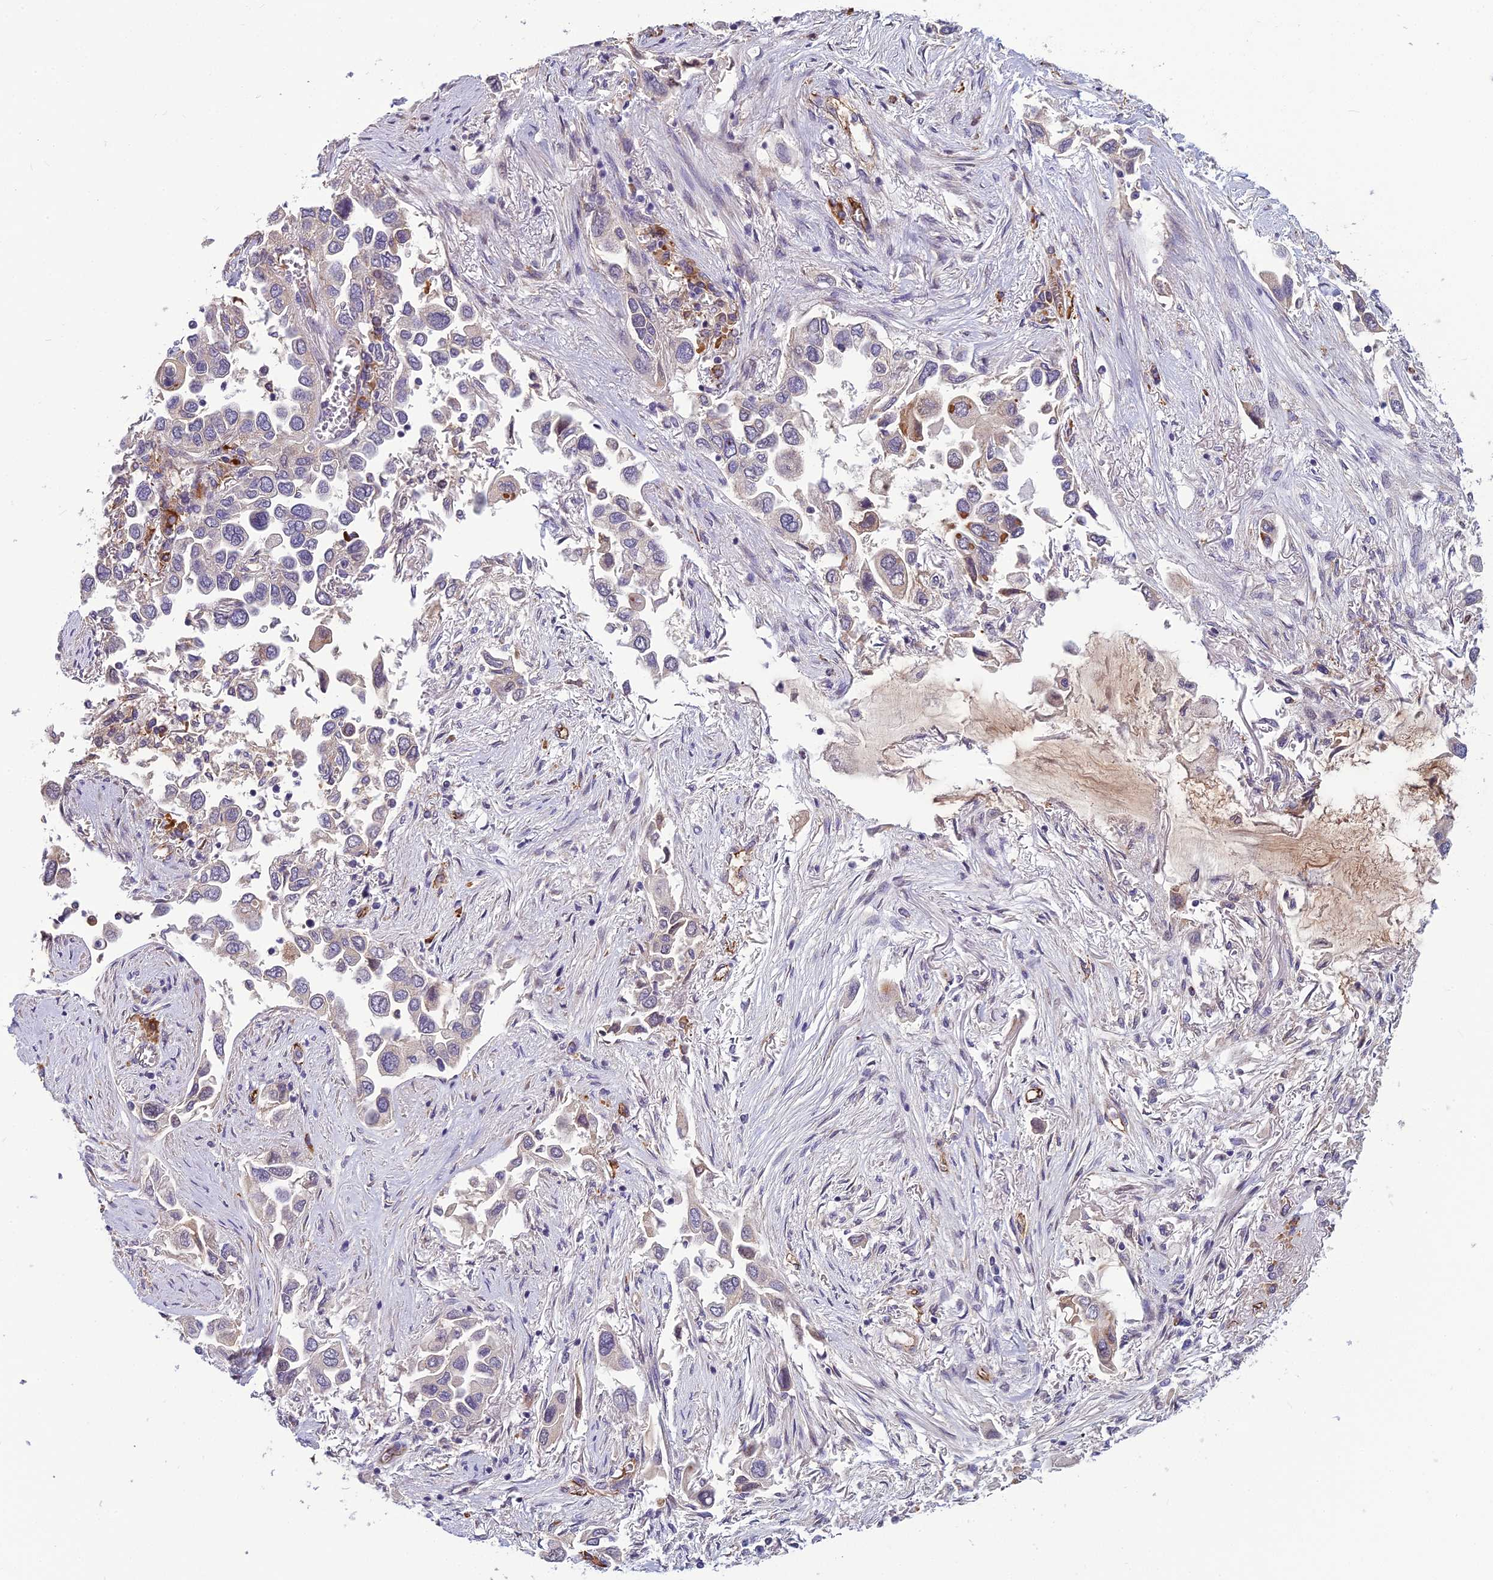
{"staining": {"intensity": "weak", "quantity": "<25%", "location": "cytoplasmic/membranous"}, "tissue": "lung cancer", "cell_type": "Tumor cells", "image_type": "cancer", "snomed": [{"axis": "morphology", "description": "Adenocarcinoma, NOS"}, {"axis": "topography", "description": "Lung"}], "caption": "There is no significant staining in tumor cells of lung cancer. Brightfield microscopy of immunohistochemistry (IHC) stained with DAB (3,3'-diaminobenzidine) (brown) and hematoxylin (blue), captured at high magnification.", "gene": "TSPAN15", "patient": {"sex": "female", "age": 76}}